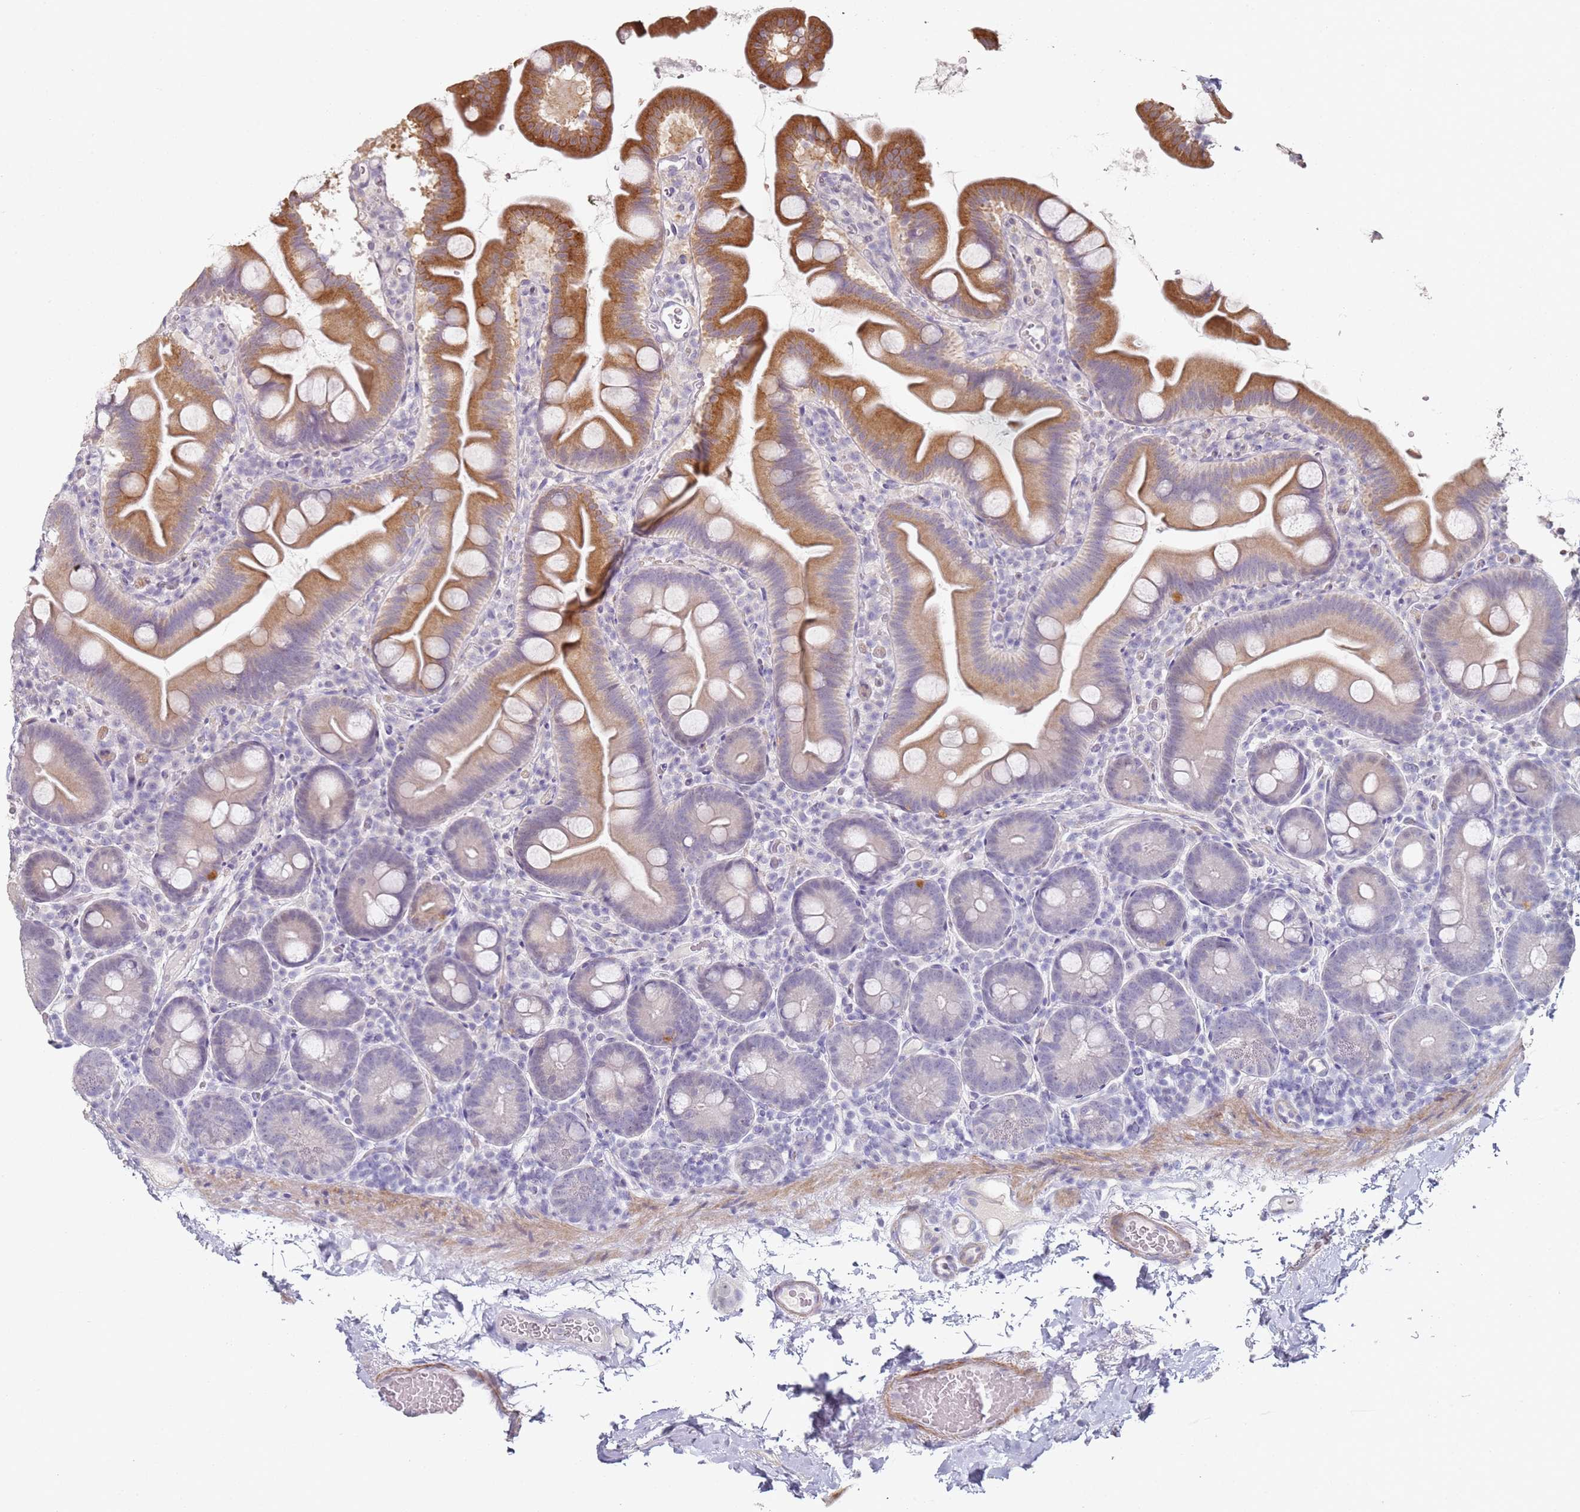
{"staining": {"intensity": "strong", "quantity": "<25%", "location": "cytoplasmic/membranous"}, "tissue": "small intestine", "cell_type": "Glandular cells", "image_type": "normal", "snomed": [{"axis": "morphology", "description": "Normal tissue, NOS"}, {"axis": "topography", "description": "Small intestine"}], "caption": "Glandular cells reveal medium levels of strong cytoplasmic/membranous positivity in about <25% of cells in benign small intestine. The staining is performed using DAB (3,3'-diaminobenzidine) brown chromogen to label protein expression. The nuclei are counter-stained blue using hematoxylin.", "gene": "DNAH11", "patient": {"sex": "female", "age": 68}}